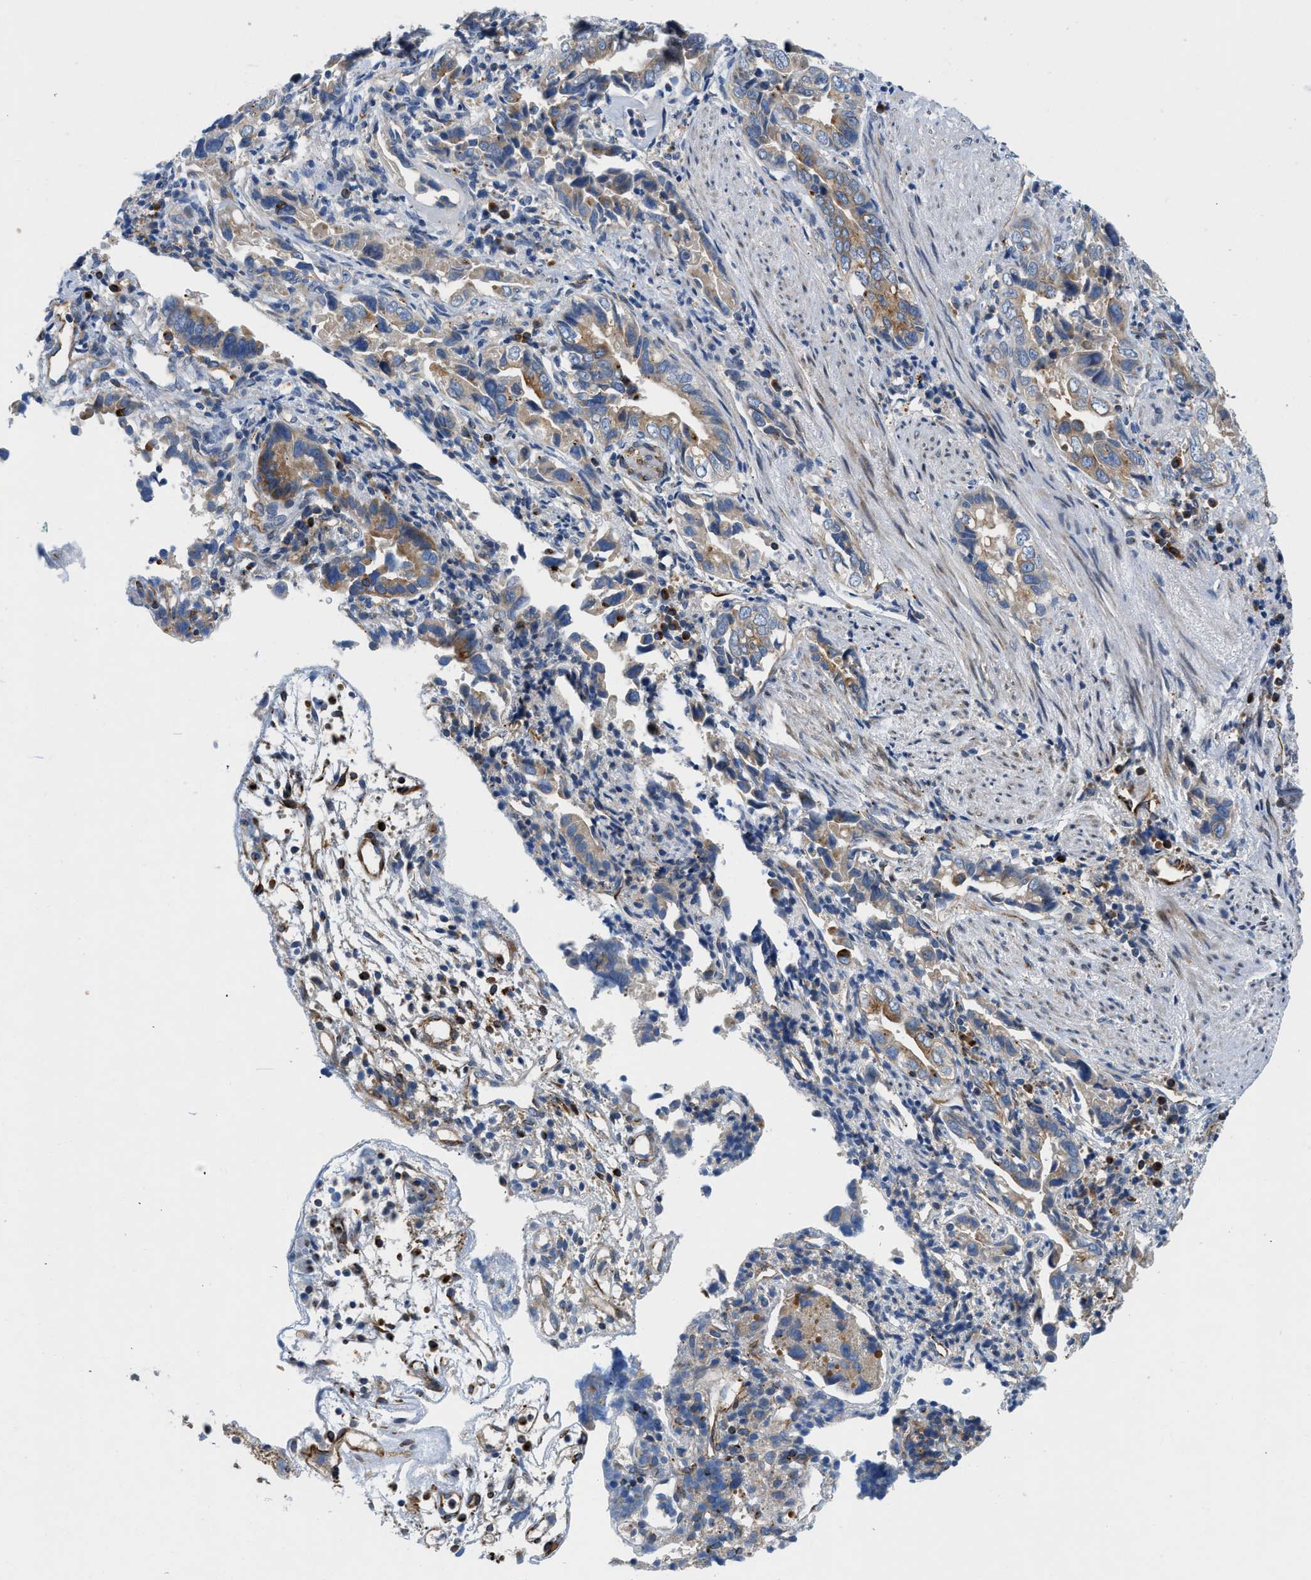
{"staining": {"intensity": "moderate", "quantity": "25%-75%", "location": "cytoplasmic/membranous"}, "tissue": "liver cancer", "cell_type": "Tumor cells", "image_type": "cancer", "snomed": [{"axis": "morphology", "description": "Cholangiocarcinoma"}, {"axis": "topography", "description": "Liver"}], "caption": "Immunohistochemistry (IHC) (DAB (3,3'-diaminobenzidine)) staining of human liver cancer shows moderate cytoplasmic/membranous protein expression in approximately 25%-75% of tumor cells.", "gene": "TMEM248", "patient": {"sex": "female", "age": 79}}